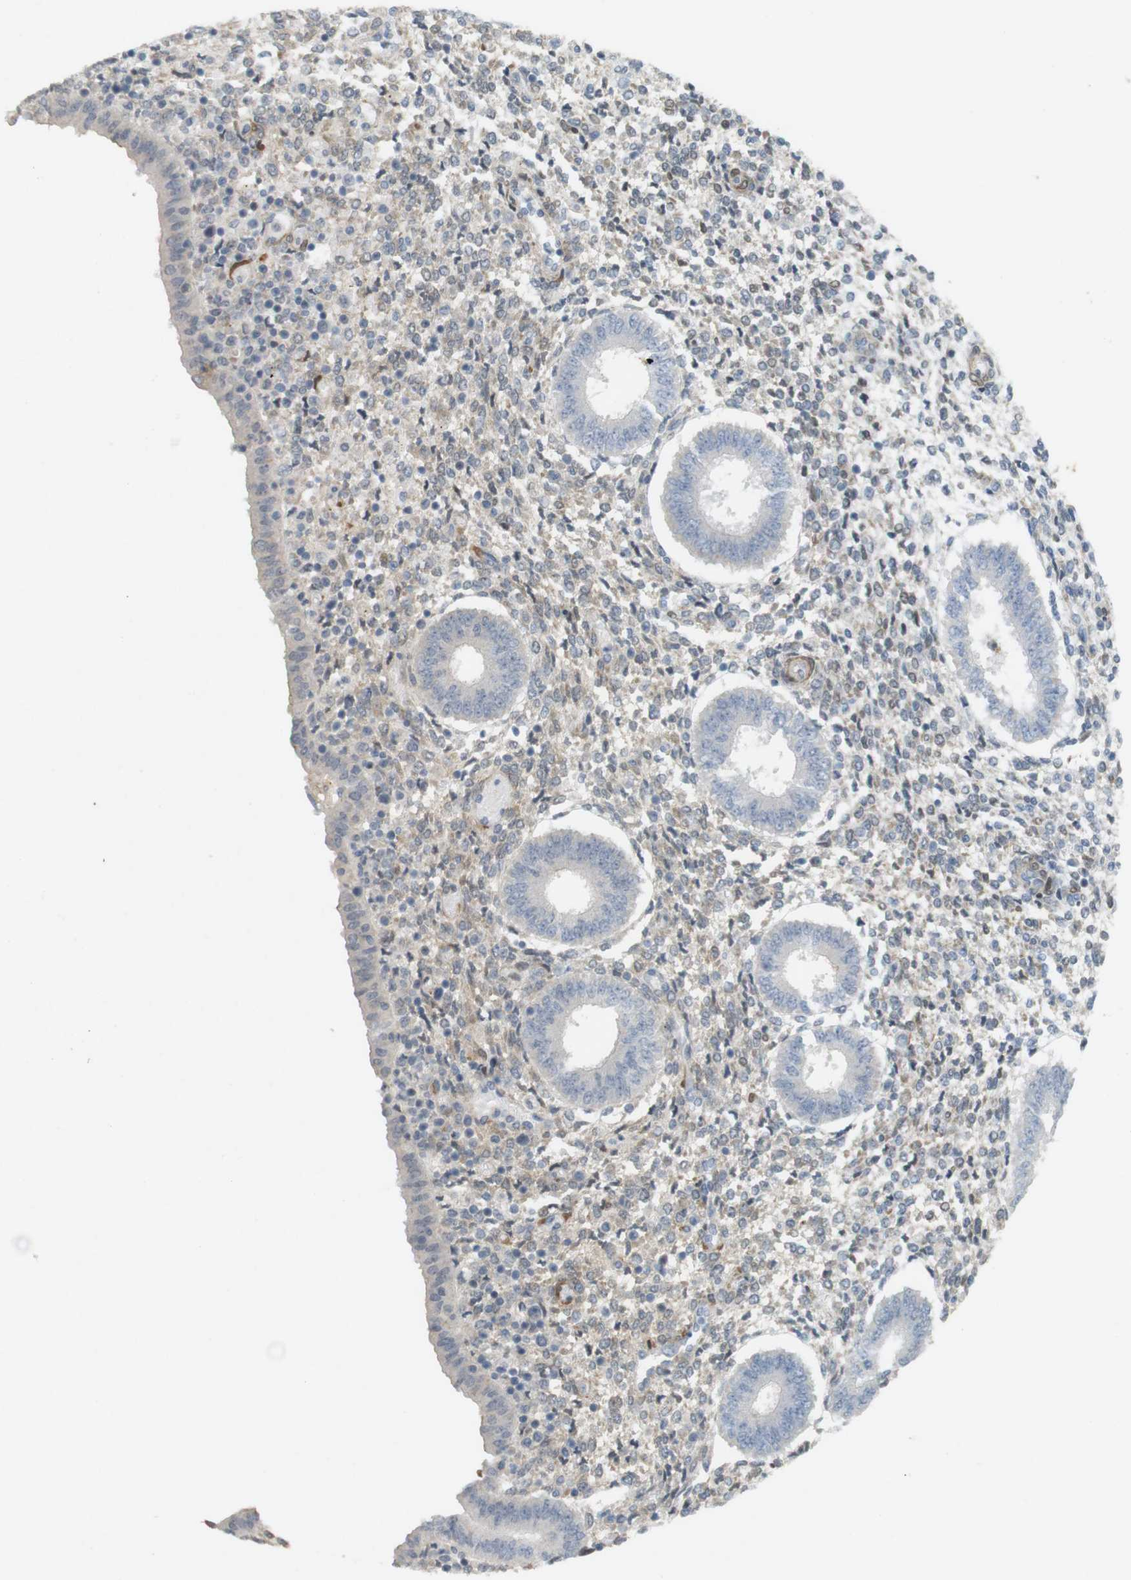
{"staining": {"intensity": "moderate", "quantity": "<25%", "location": "nuclear"}, "tissue": "endometrium", "cell_type": "Cells in endometrial stroma", "image_type": "normal", "snomed": [{"axis": "morphology", "description": "Normal tissue, NOS"}, {"axis": "topography", "description": "Endometrium"}], "caption": "Immunohistochemistry photomicrograph of benign human endometrium stained for a protein (brown), which demonstrates low levels of moderate nuclear expression in approximately <25% of cells in endometrial stroma.", "gene": "PPP1R14A", "patient": {"sex": "female", "age": 35}}